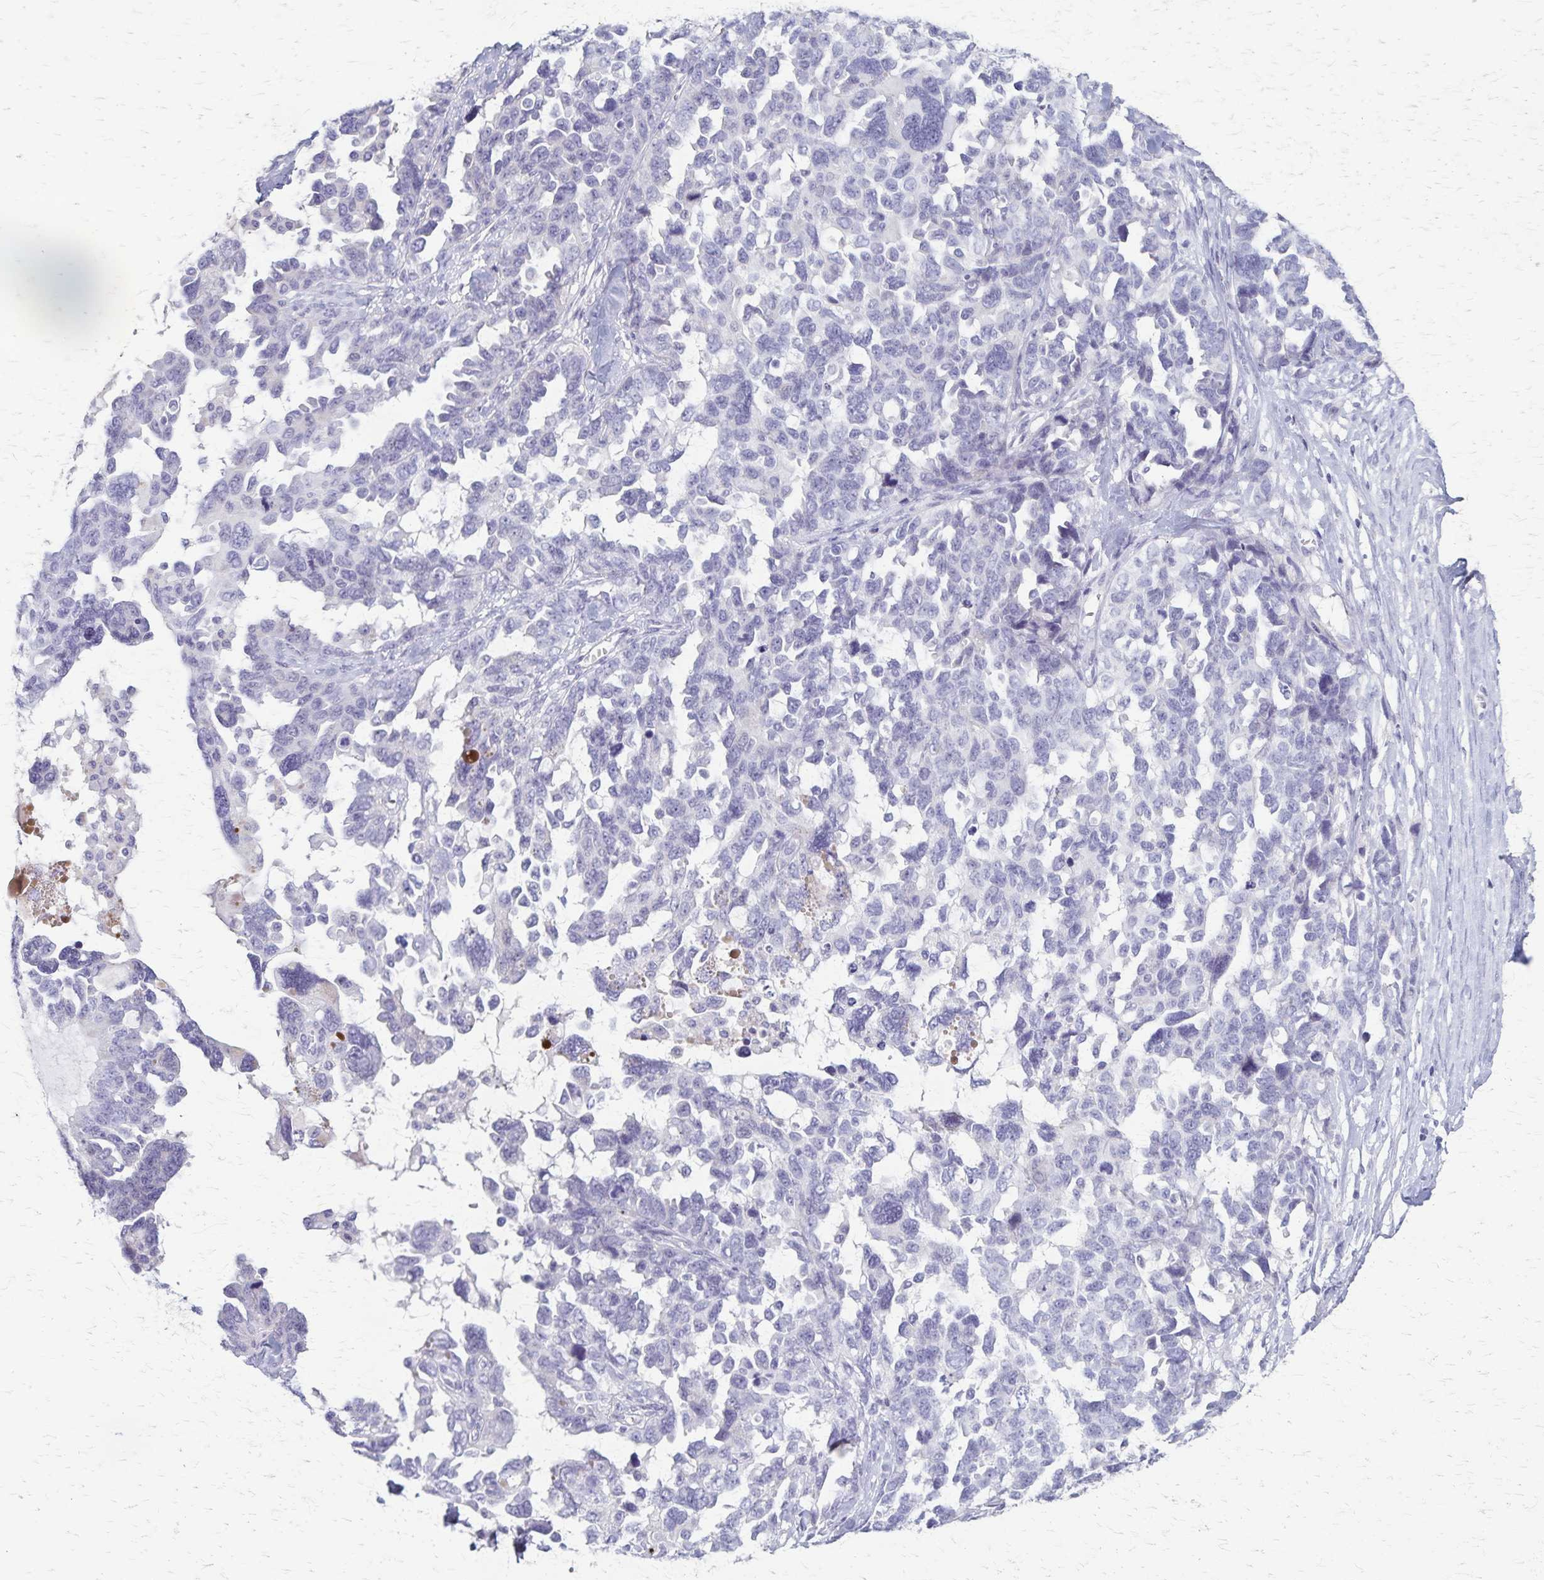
{"staining": {"intensity": "negative", "quantity": "none", "location": "none"}, "tissue": "ovarian cancer", "cell_type": "Tumor cells", "image_type": "cancer", "snomed": [{"axis": "morphology", "description": "Cystadenocarcinoma, serous, NOS"}, {"axis": "topography", "description": "Ovary"}], "caption": "DAB (3,3'-diaminobenzidine) immunohistochemical staining of ovarian cancer (serous cystadenocarcinoma) displays no significant positivity in tumor cells.", "gene": "RASL10B", "patient": {"sex": "female", "age": 69}}